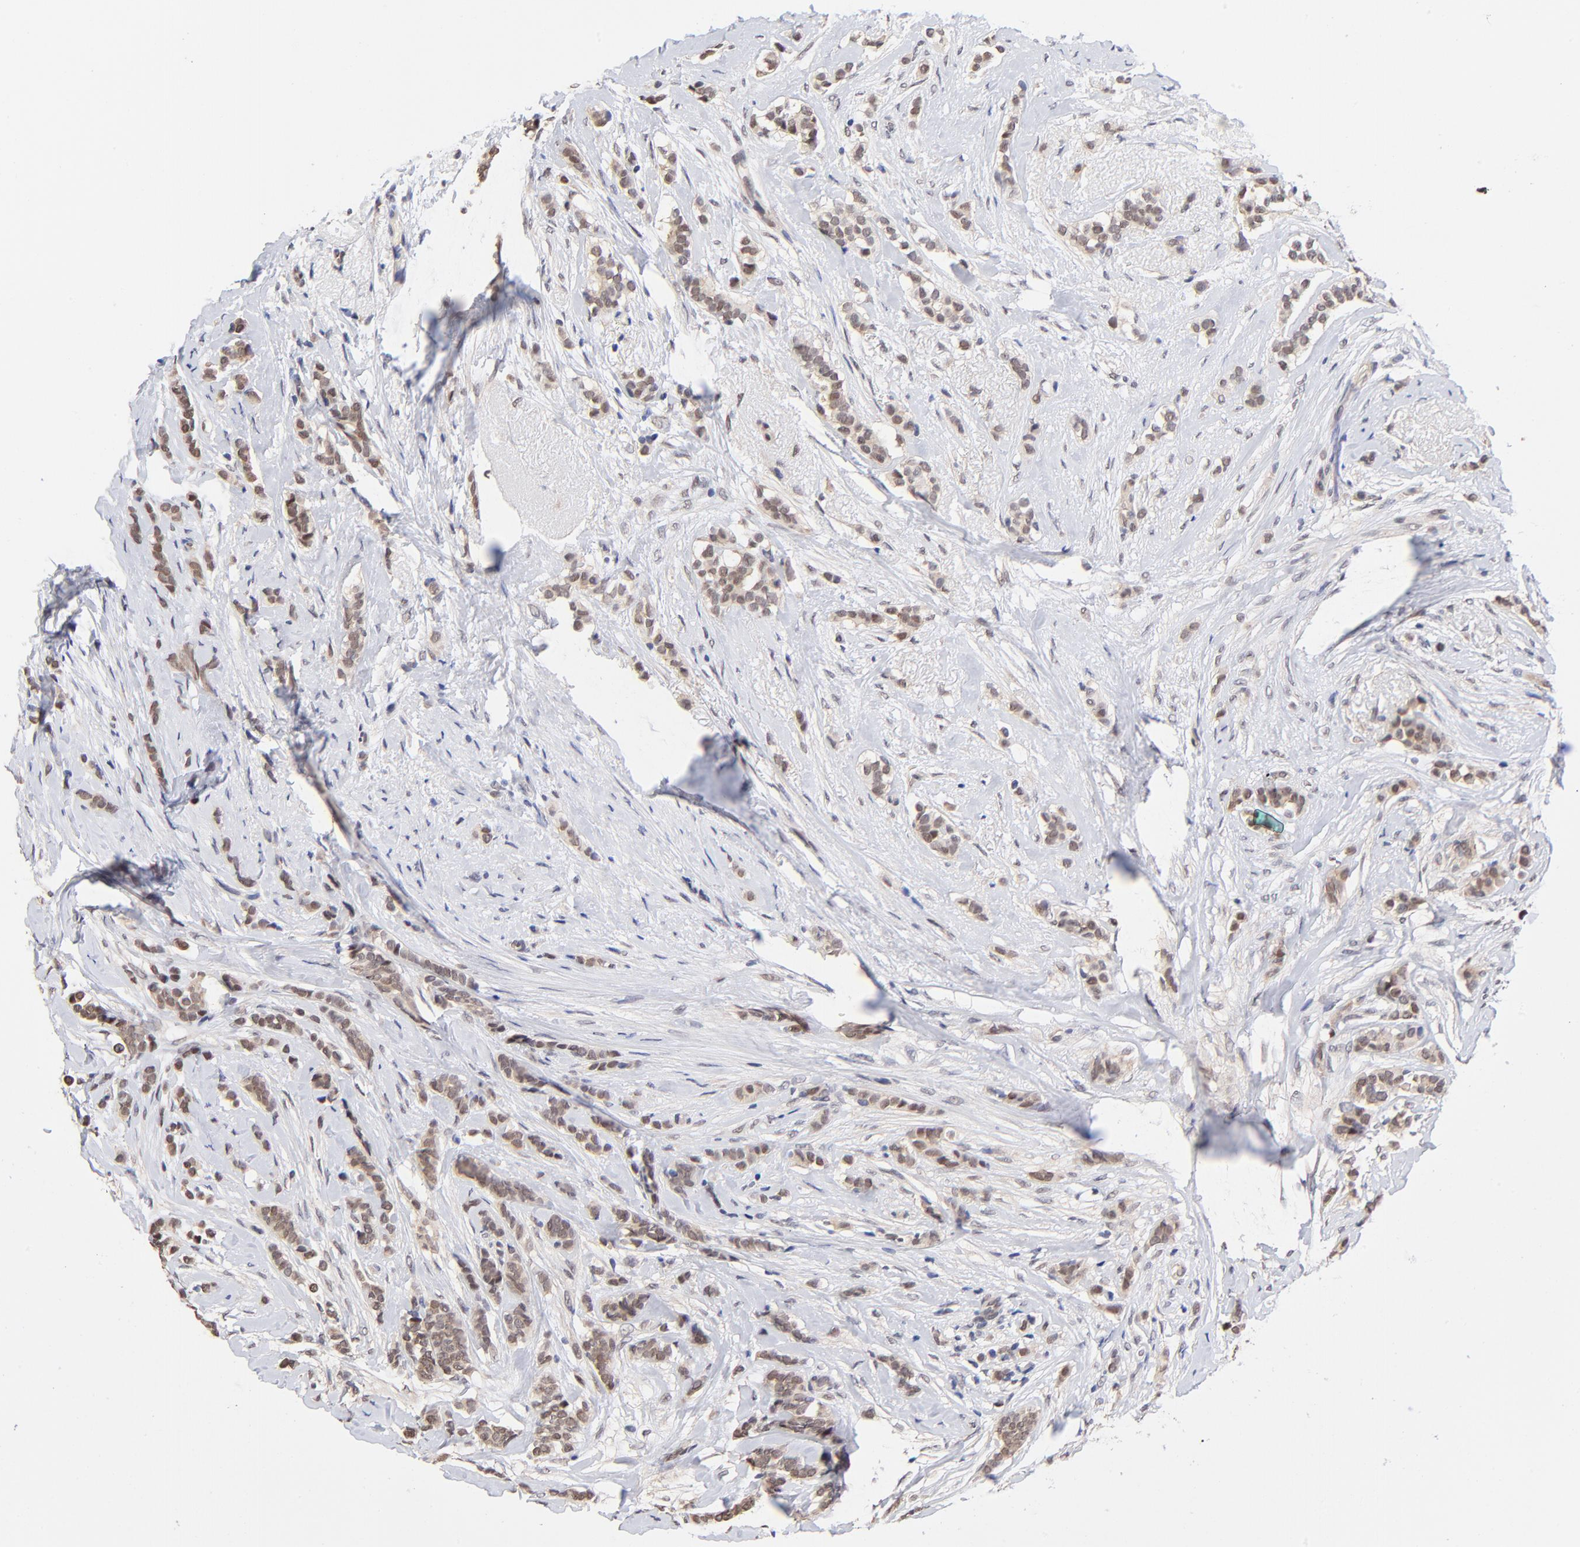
{"staining": {"intensity": "weak", "quantity": ">75%", "location": "cytoplasmic/membranous,nuclear"}, "tissue": "breast cancer", "cell_type": "Tumor cells", "image_type": "cancer", "snomed": [{"axis": "morphology", "description": "Lobular carcinoma"}, {"axis": "topography", "description": "Breast"}], "caption": "This is a photomicrograph of immunohistochemistry staining of breast cancer, which shows weak staining in the cytoplasmic/membranous and nuclear of tumor cells.", "gene": "TXNL1", "patient": {"sex": "female", "age": 56}}